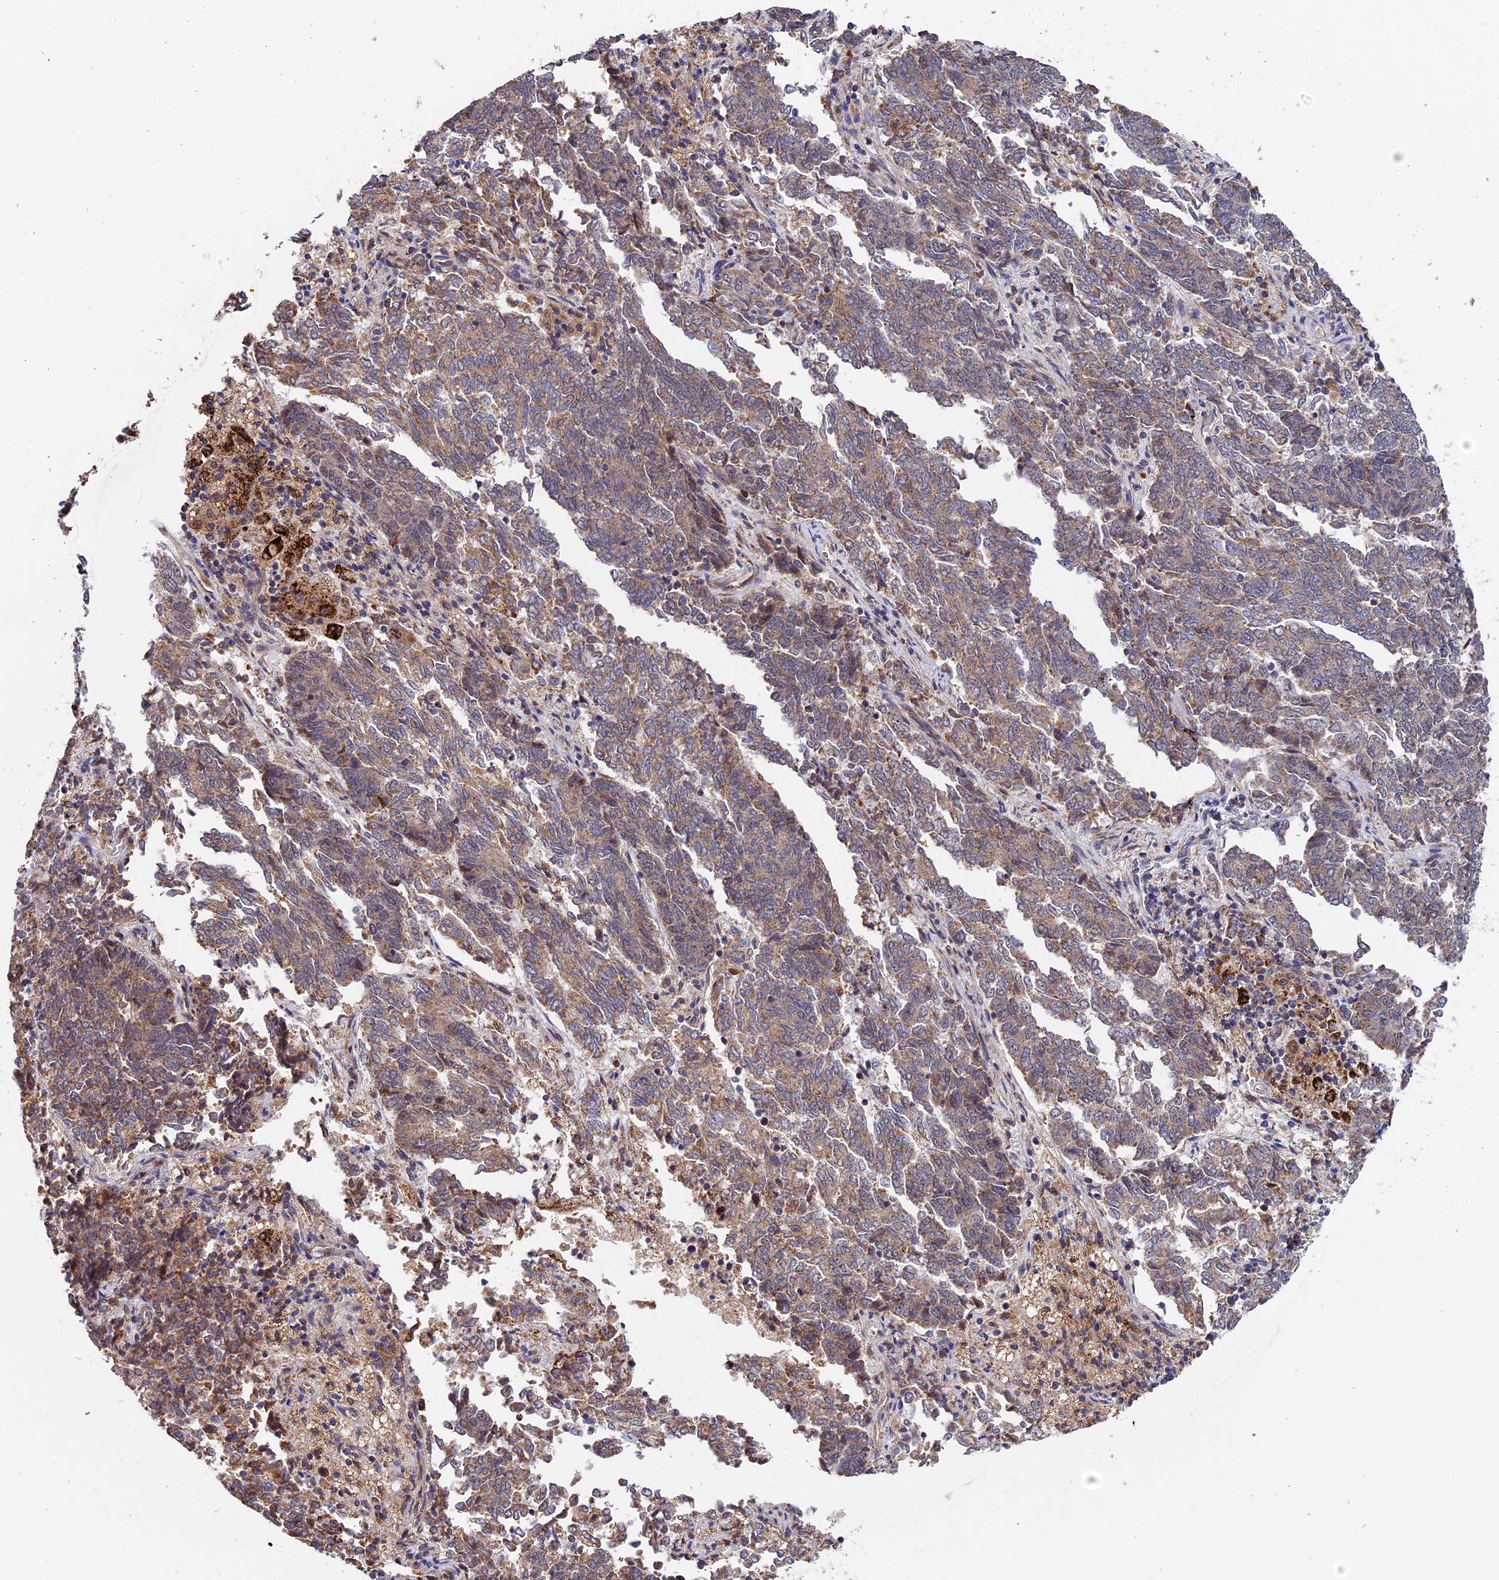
{"staining": {"intensity": "weak", "quantity": ">75%", "location": "cytoplasmic/membranous"}, "tissue": "endometrial cancer", "cell_type": "Tumor cells", "image_type": "cancer", "snomed": [{"axis": "morphology", "description": "Adenocarcinoma, NOS"}, {"axis": "topography", "description": "Endometrium"}], "caption": "Weak cytoplasmic/membranous protein staining is seen in about >75% of tumor cells in endometrial cancer (adenocarcinoma).", "gene": "RNF17", "patient": {"sex": "female", "age": 80}}